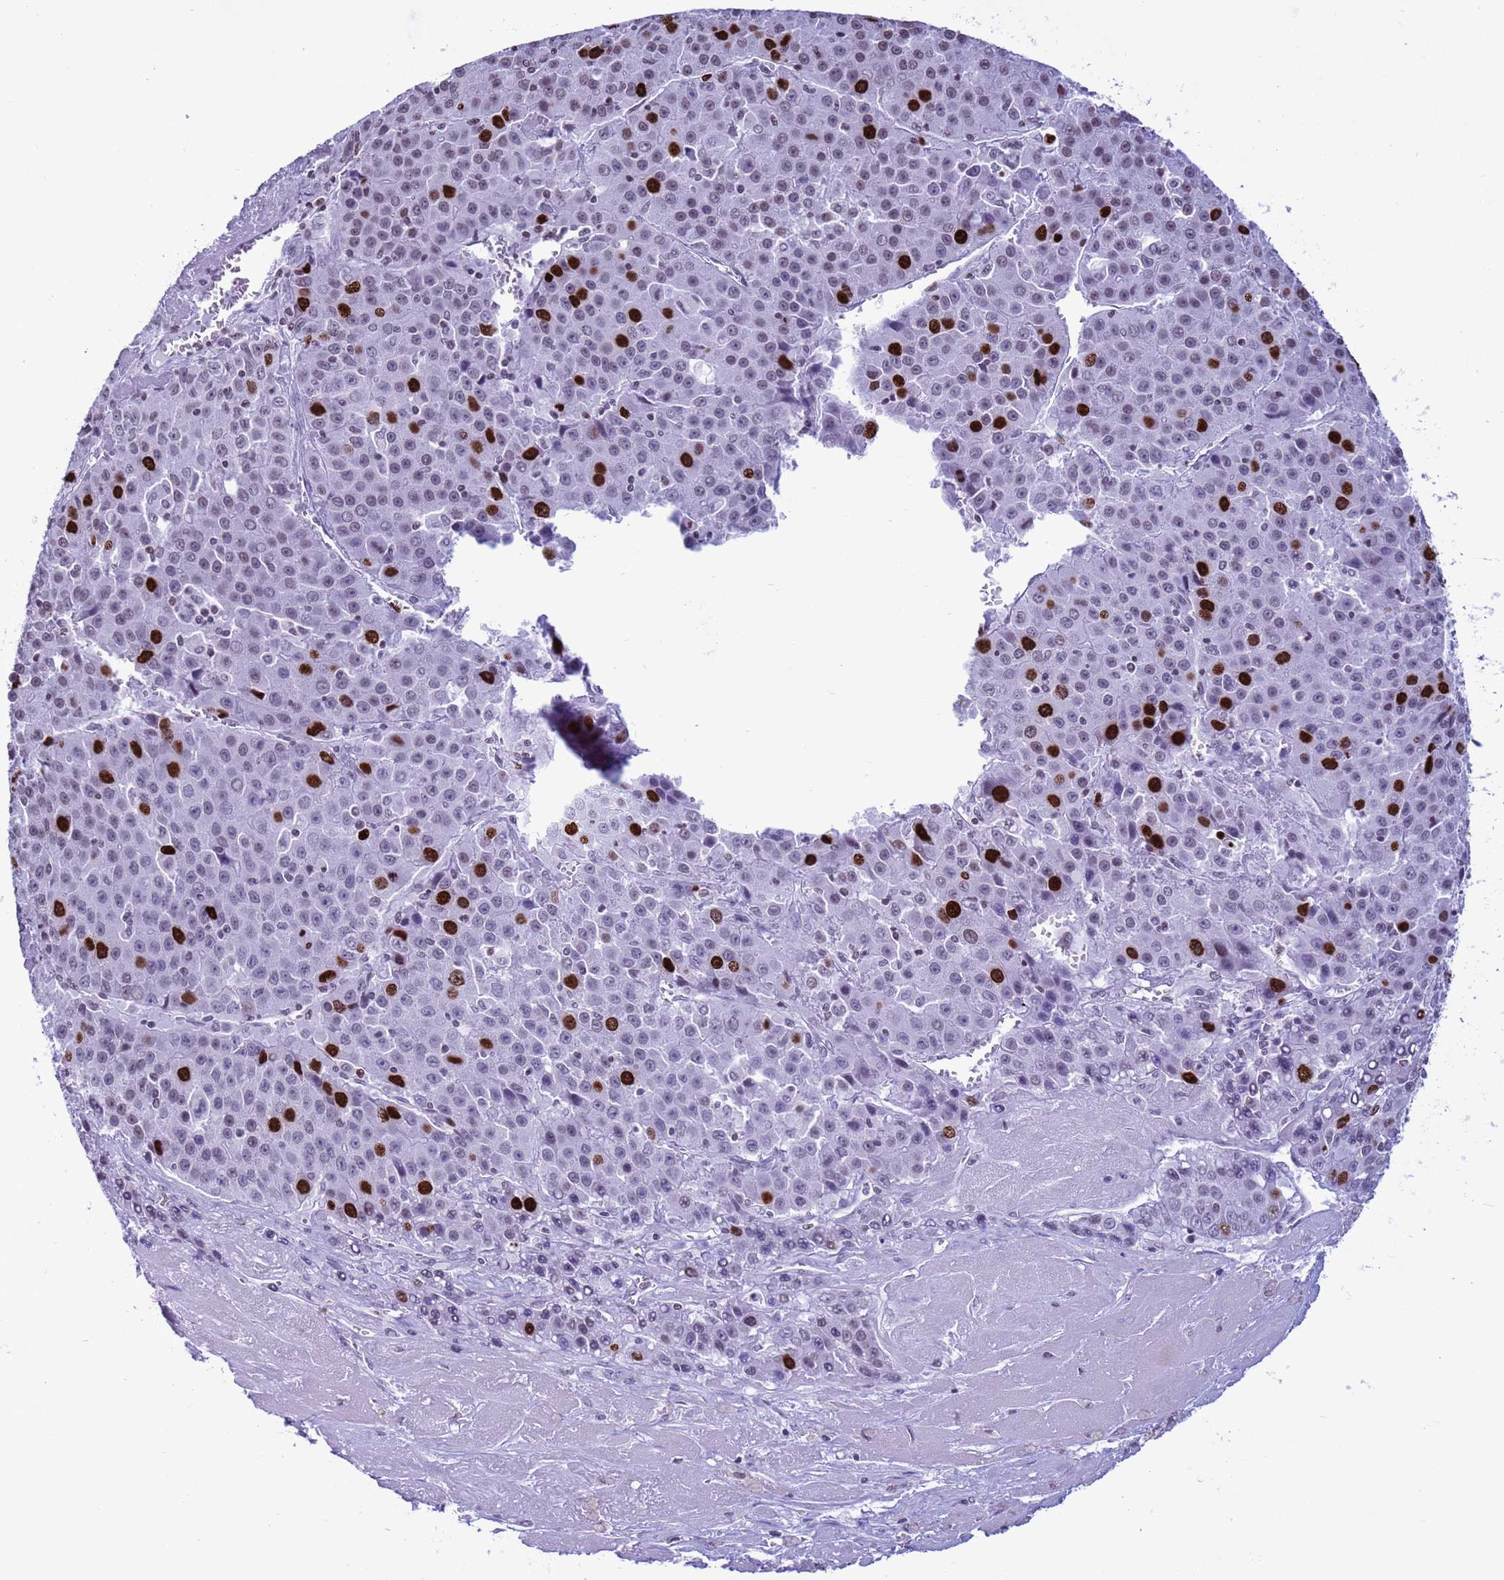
{"staining": {"intensity": "strong", "quantity": "<25%", "location": "nuclear"}, "tissue": "liver cancer", "cell_type": "Tumor cells", "image_type": "cancer", "snomed": [{"axis": "morphology", "description": "Carcinoma, Hepatocellular, NOS"}, {"axis": "topography", "description": "Liver"}], "caption": "Liver cancer stained for a protein (brown) exhibits strong nuclear positive positivity in approximately <25% of tumor cells.", "gene": "H4C8", "patient": {"sex": "female", "age": 53}}